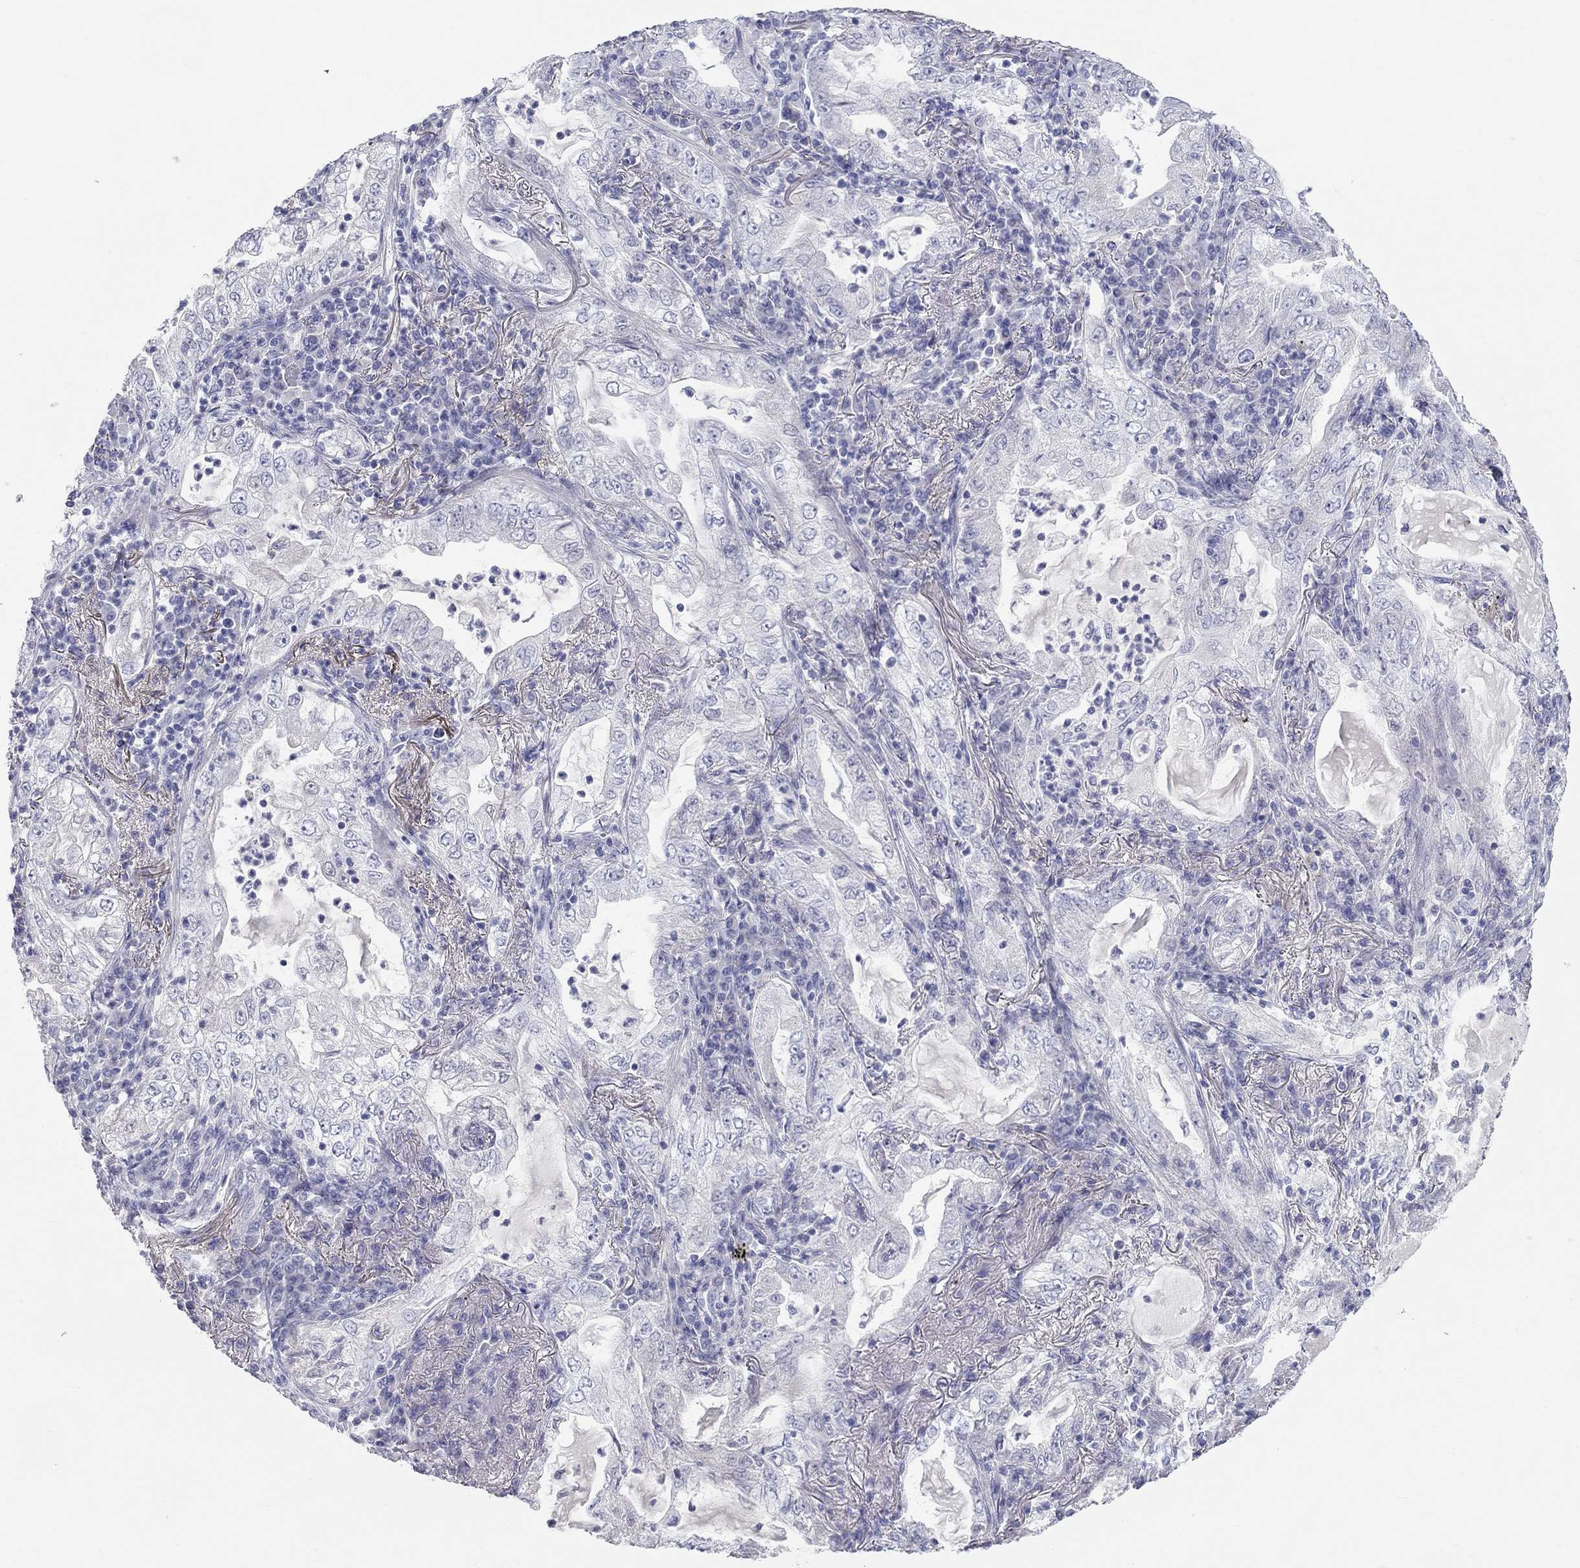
{"staining": {"intensity": "negative", "quantity": "none", "location": "none"}, "tissue": "lung cancer", "cell_type": "Tumor cells", "image_type": "cancer", "snomed": [{"axis": "morphology", "description": "Adenocarcinoma, NOS"}, {"axis": "topography", "description": "Lung"}], "caption": "Lung cancer (adenocarcinoma) was stained to show a protein in brown. There is no significant expression in tumor cells.", "gene": "PCDHGC5", "patient": {"sex": "female", "age": 73}}